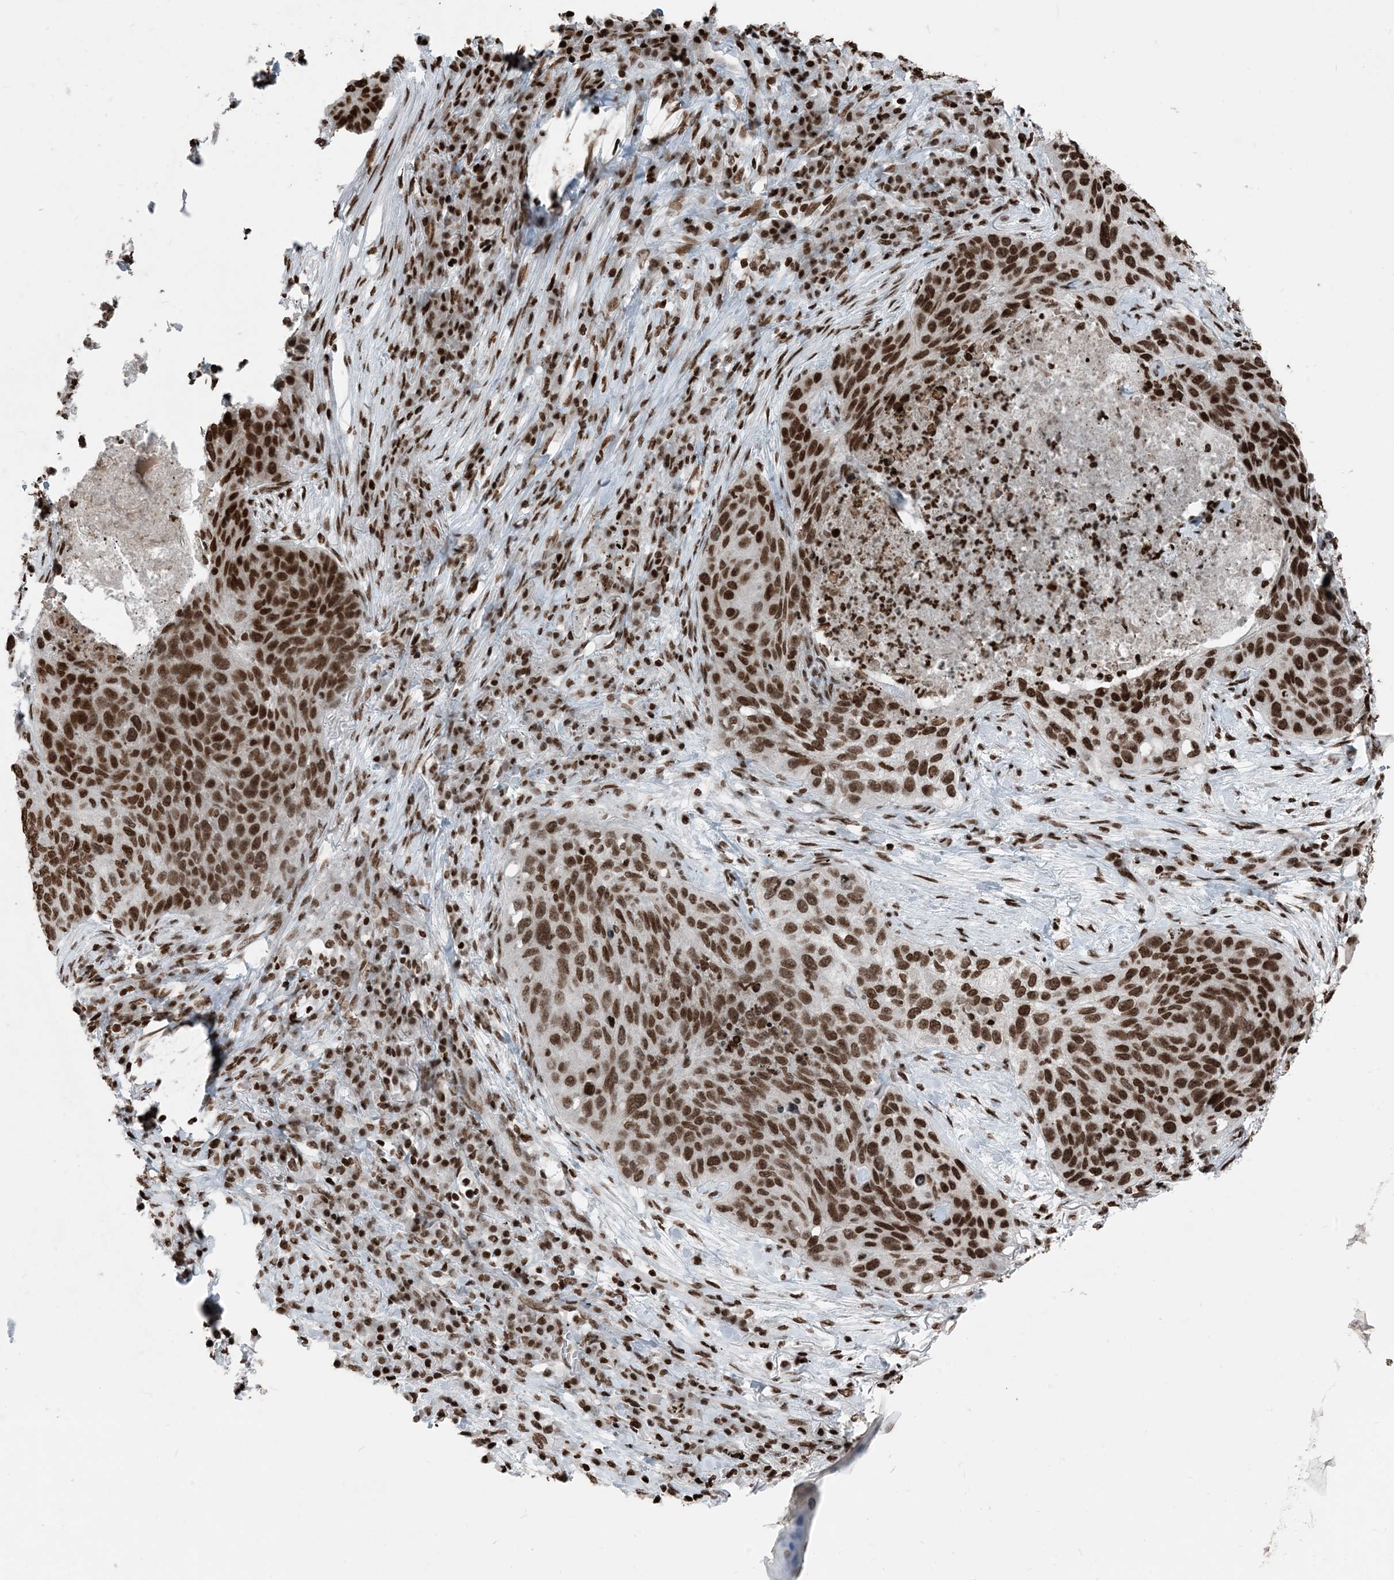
{"staining": {"intensity": "strong", "quantity": ">75%", "location": "nuclear"}, "tissue": "lung cancer", "cell_type": "Tumor cells", "image_type": "cancer", "snomed": [{"axis": "morphology", "description": "Squamous cell carcinoma, NOS"}, {"axis": "topography", "description": "Lung"}], "caption": "Strong nuclear staining is present in about >75% of tumor cells in lung squamous cell carcinoma. (Brightfield microscopy of DAB IHC at high magnification).", "gene": "H3-3B", "patient": {"sex": "female", "age": 63}}